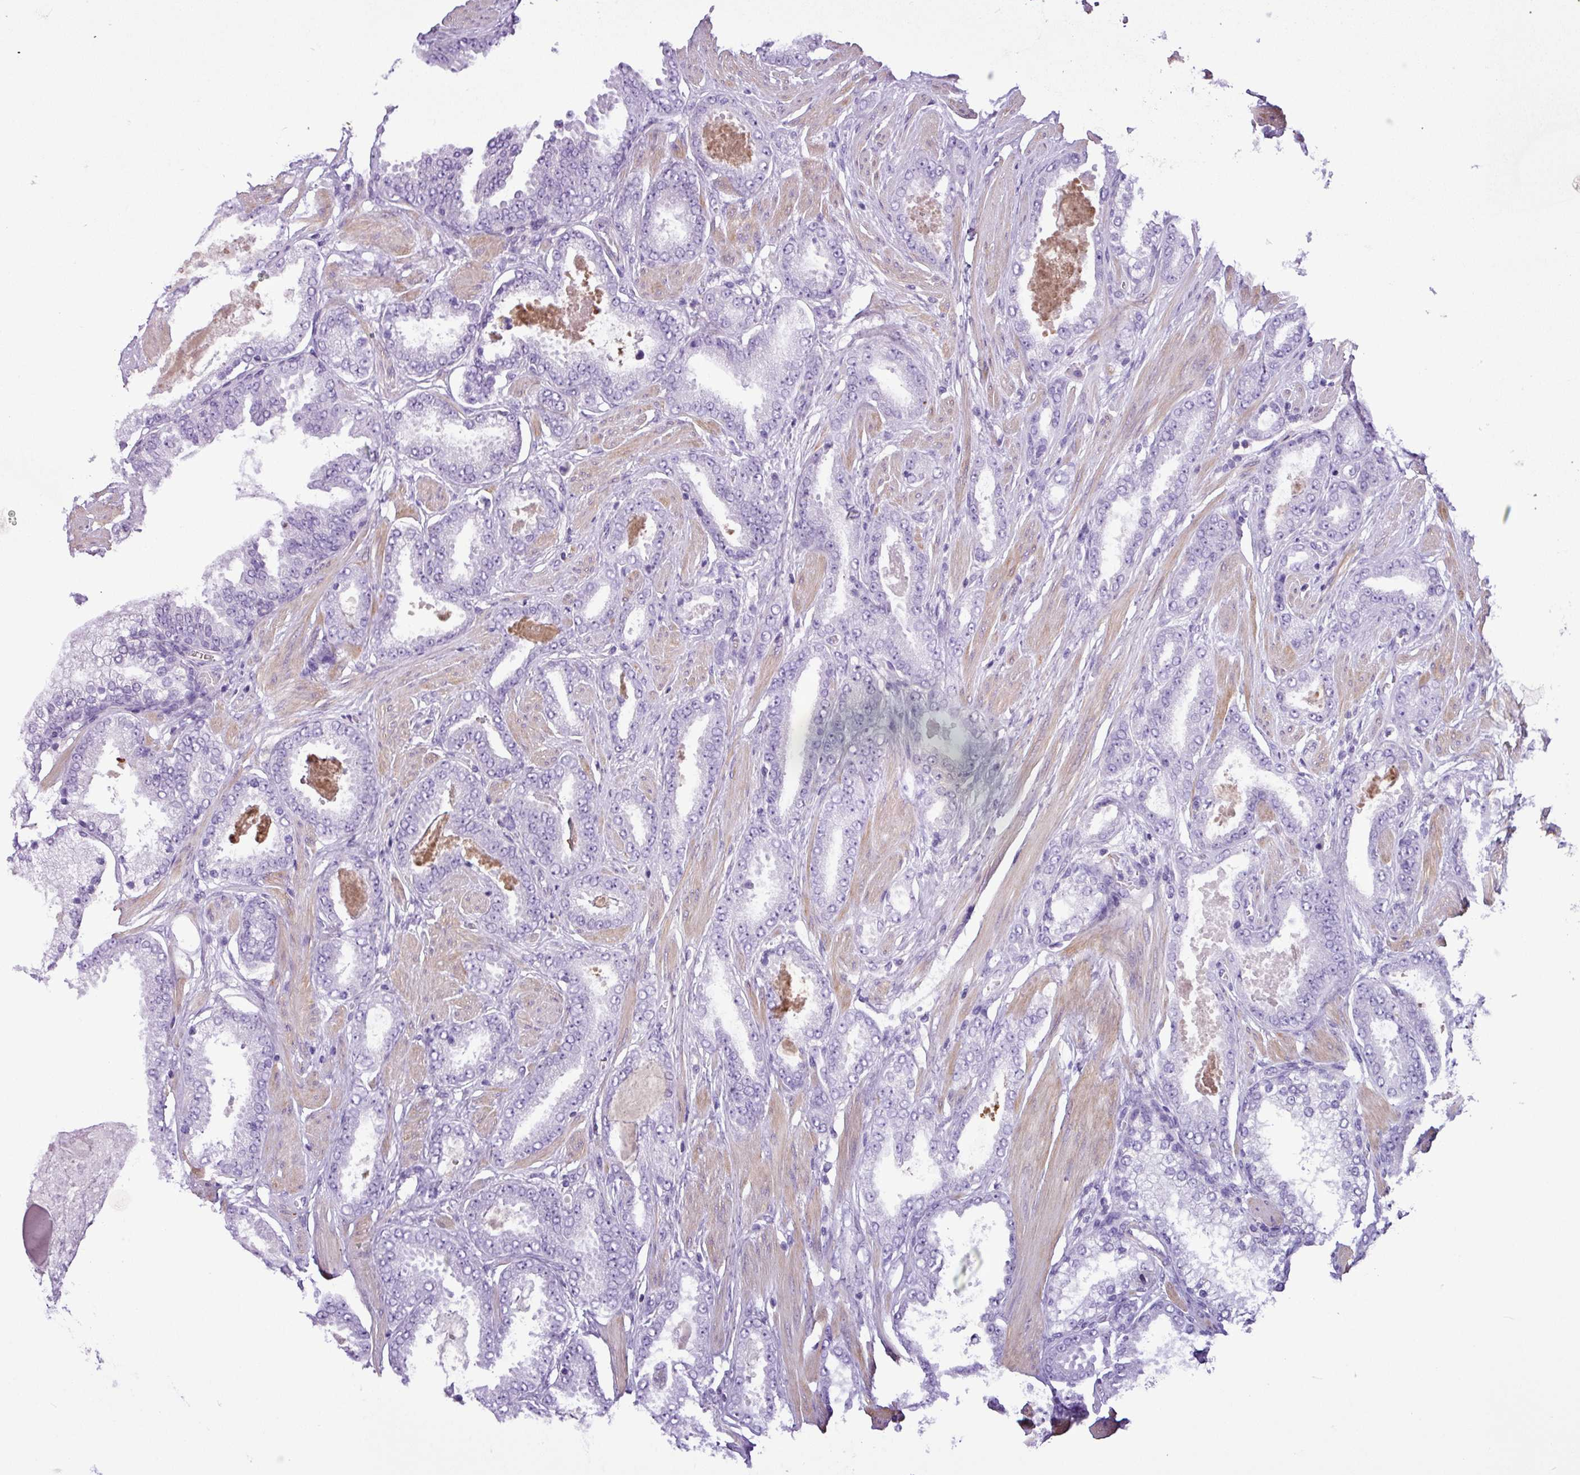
{"staining": {"intensity": "negative", "quantity": "none", "location": "none"}, "tissue": "prostate cancer", "cell_type": "Tumor cells", "image_type": "cancer", "snomed": [{"axis": "morphology", "description": "Adenocarcinoma, Low grade"}, {"axis": "topography", "description": "Prostate"}], "caption": "Immunohistochemistry micrograph of neoplastic tissue: human prostate cancer stained with DAB shows no significant protein positivity in tumor cells. (DAB immunohistochemistry, high magnification).", "gene": "ZNF334", "patient": {"sex": "male", "age": 42}}